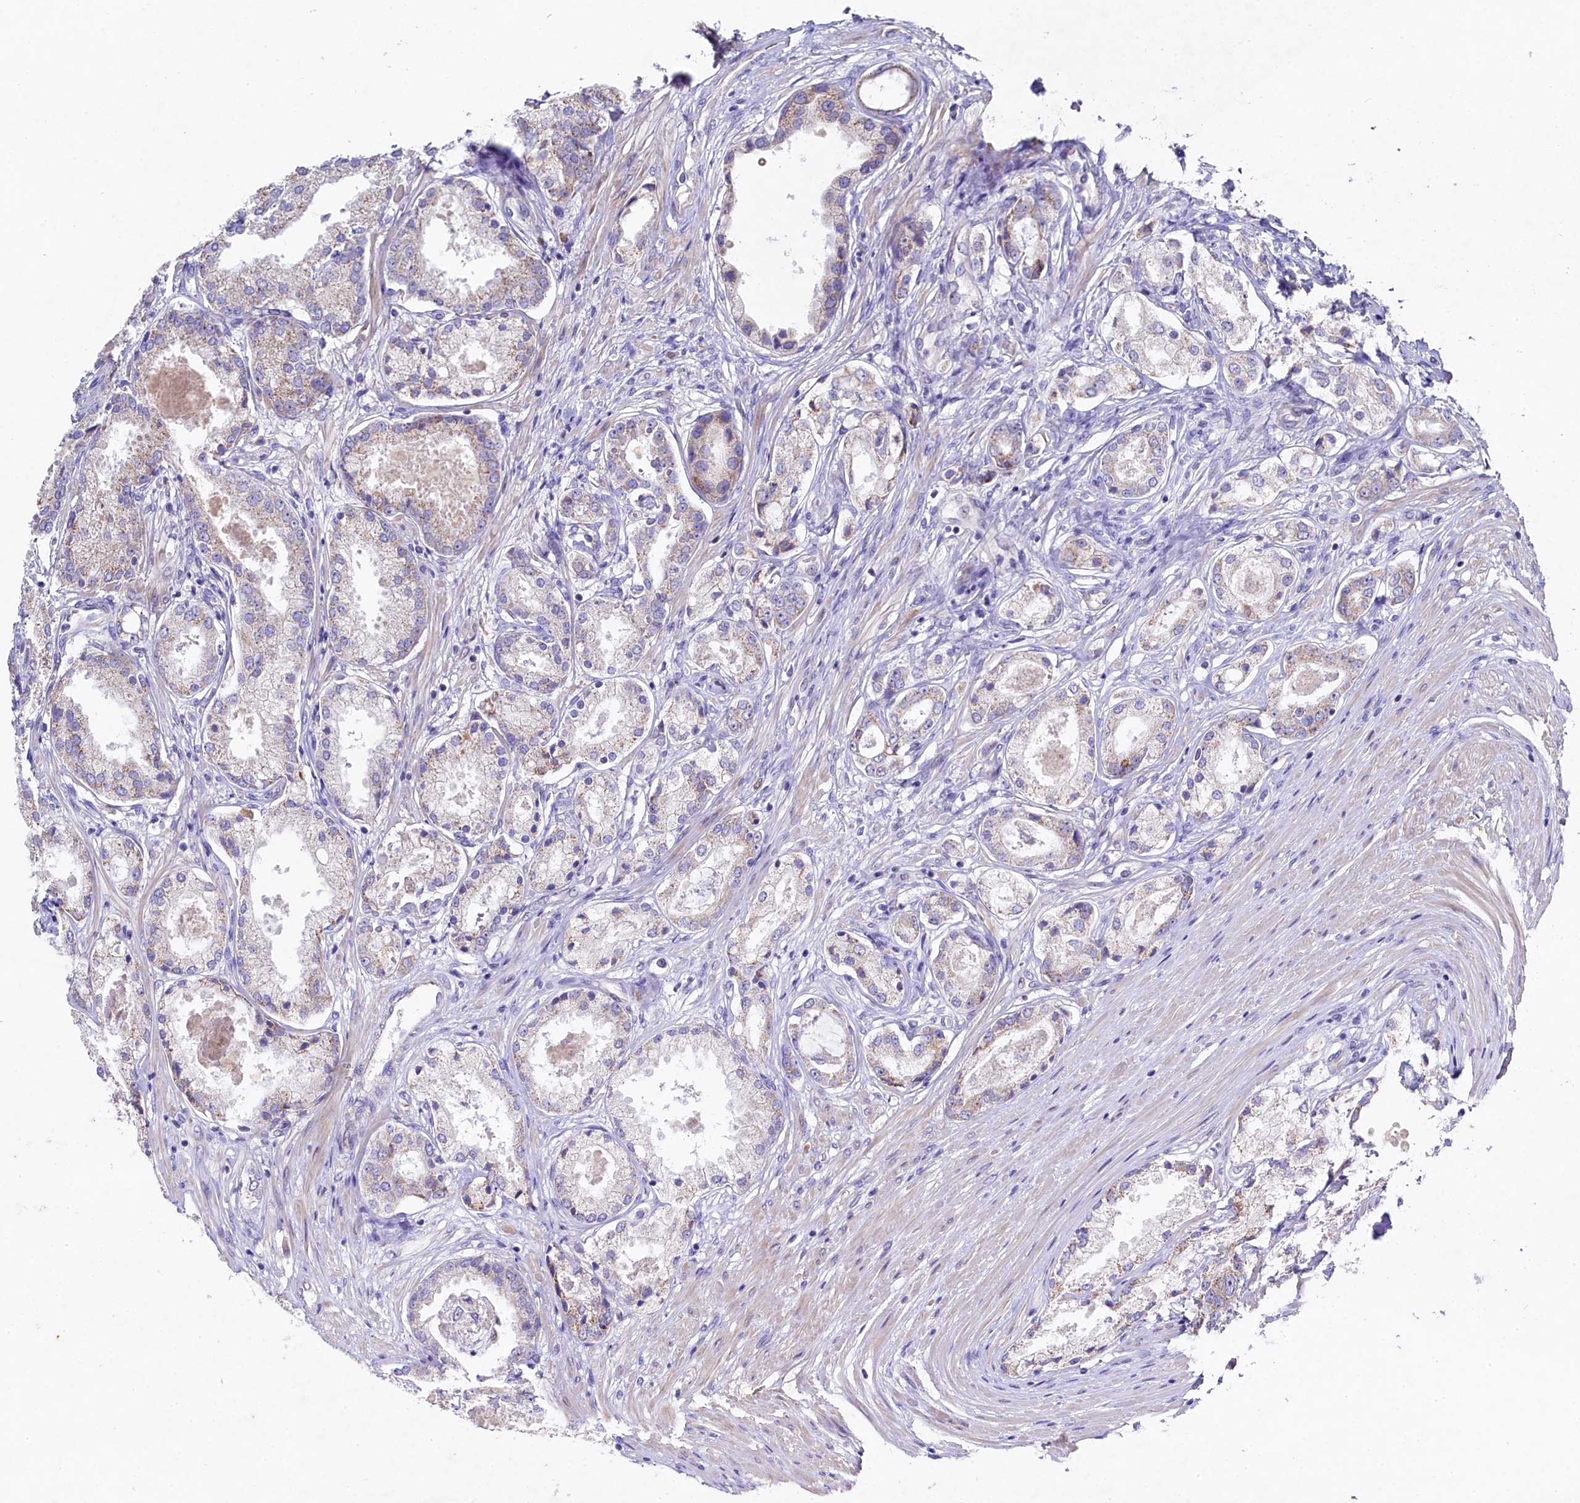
{"staining": {"intensity": "weak", "quantity": "25%-75%", "location": "cytoplasmic/membranous"}, "tissue": "prostate cancer", "cell_type": "Tumor cells", "image_type": "cancer", "snomed": [{"axis": "morphology", "description": "Adenocarcinoma, Low grade"}, {"axis": "topography", "description": "Prostate"}], "caption": "Prostate cancer tissue displays weak cytoplasmic/membranous positivity in about 25%-75% of tumor cells", "gene": "FXYD6", "patient": {"sex": "male", "age": 68}}